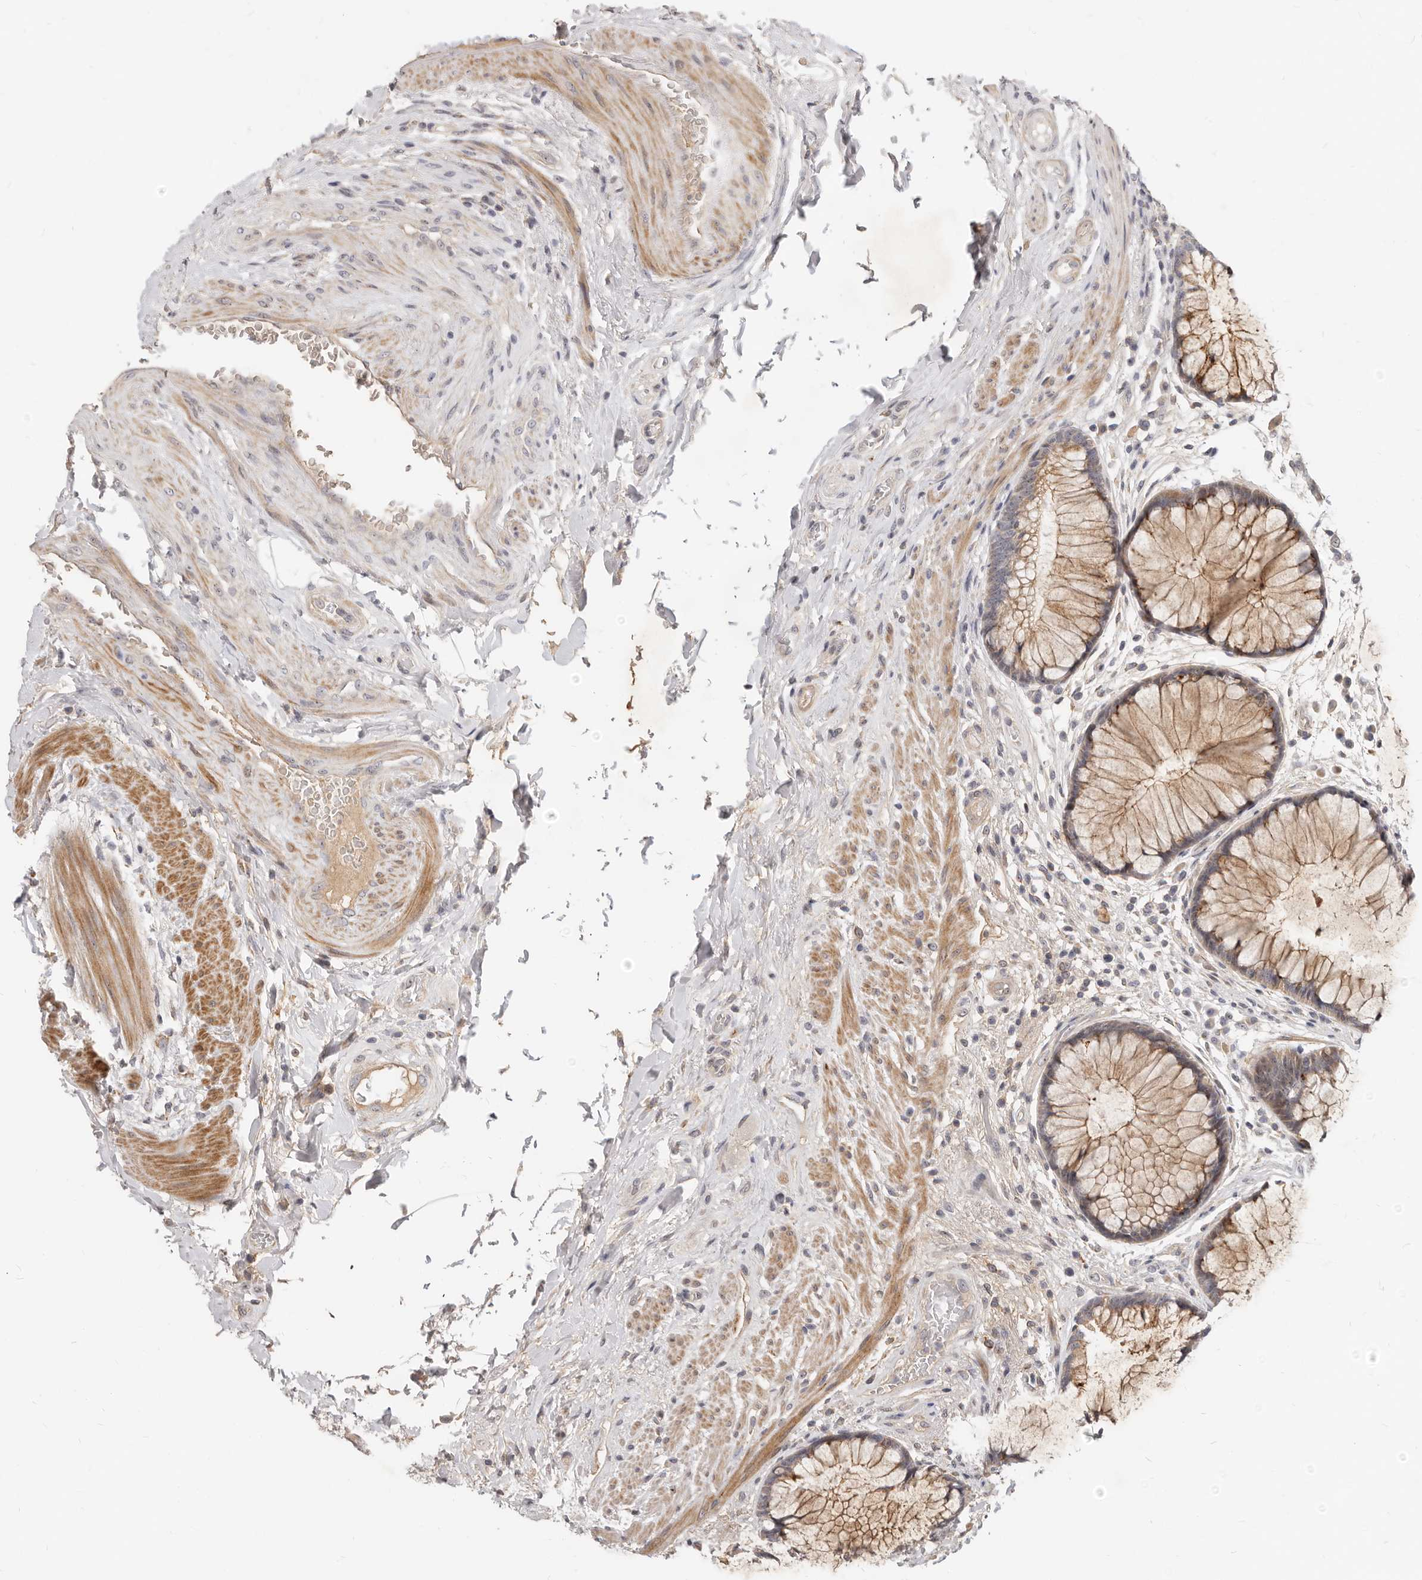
{"staining": {"intensity": "moderate", "quantity": ">75%", "location": "cytoplasmic/membranous"}, "tissue": "rectum", "cell_type": "Glandular cells", "image_type": "normal", "snomed": [{"axis": "morphology", "description": "Normal tissue, NOS"}, {"axis": "topography", "description": "Rectum"}], "caption": "IHC (DAB (3,3'-diaminobenzidine)) staining of benign human rectum displays moderate cytoplasmic/membranous protein staining in about >75% of glandular cells. The staining was performed using DAB, with brown indicating positive protein expression. Nuclei are stained blue with hematoxylin.", "gene": "MICALL2", "patient": {"sex": "male", "age": 51}}